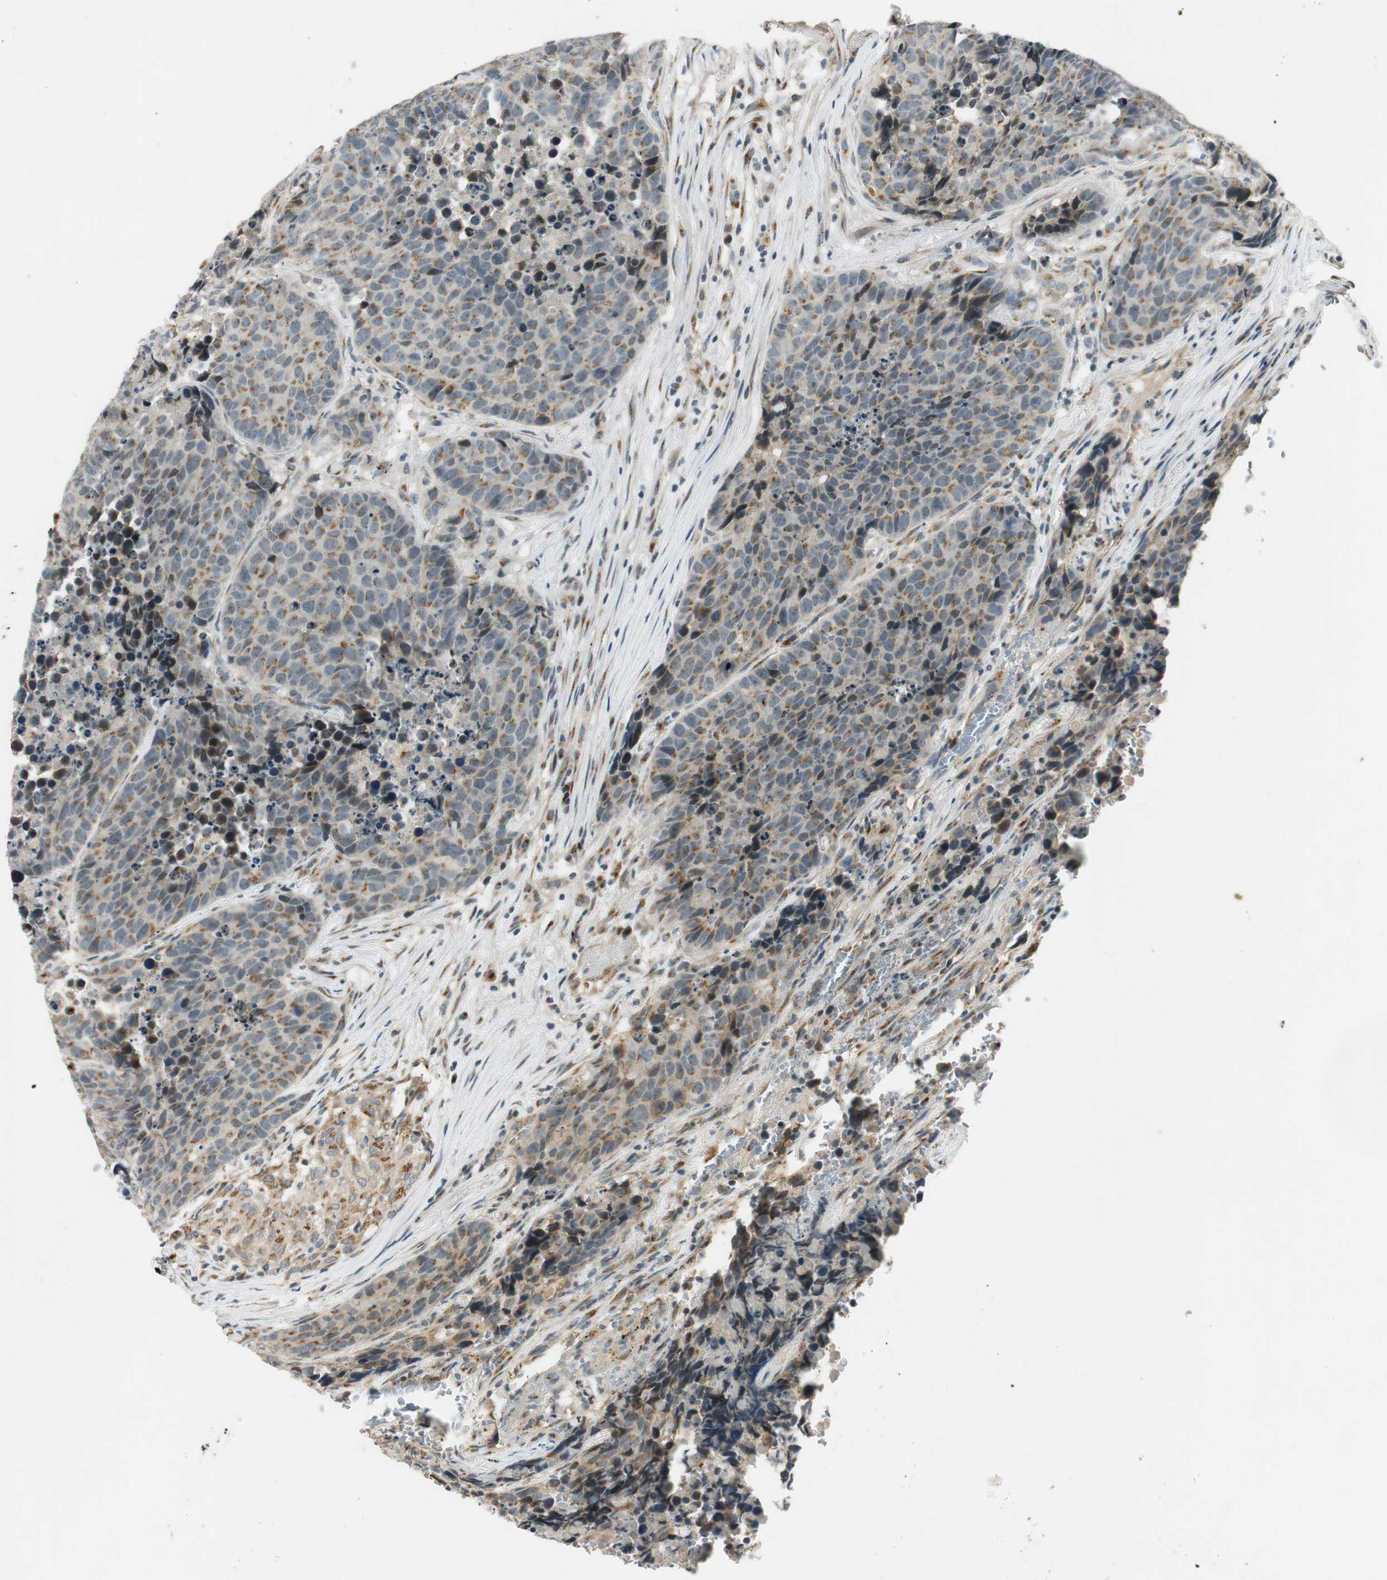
{"staining": {"intensity": "weak", "quantity": "<25%", "location": "cytoplasmic/membranous"}, "tissue": "carcinoid", "cell_type": "Tumor cells", "image_type": "cancer", "snomed": [{"axis": "morphology", "description": "Carcinoid, malignant, NOS"}, {"axis": "topography", "description": "Lung"}], "caption": "Immunohistochemistry (IHC) micrograph of neoplastic tissue: human carcinoid (malignant) stained with DAB (3,3'-diaminobenzidine) demonstrates no significant protein positivity in tumor cells. (DAB (3,3'-diaminobenzidine) immunohistochemistry visualized using brightfield microscopy, high magnification).", "gene": "NEO1", "patient": {"sex": "male", "age": 60}}